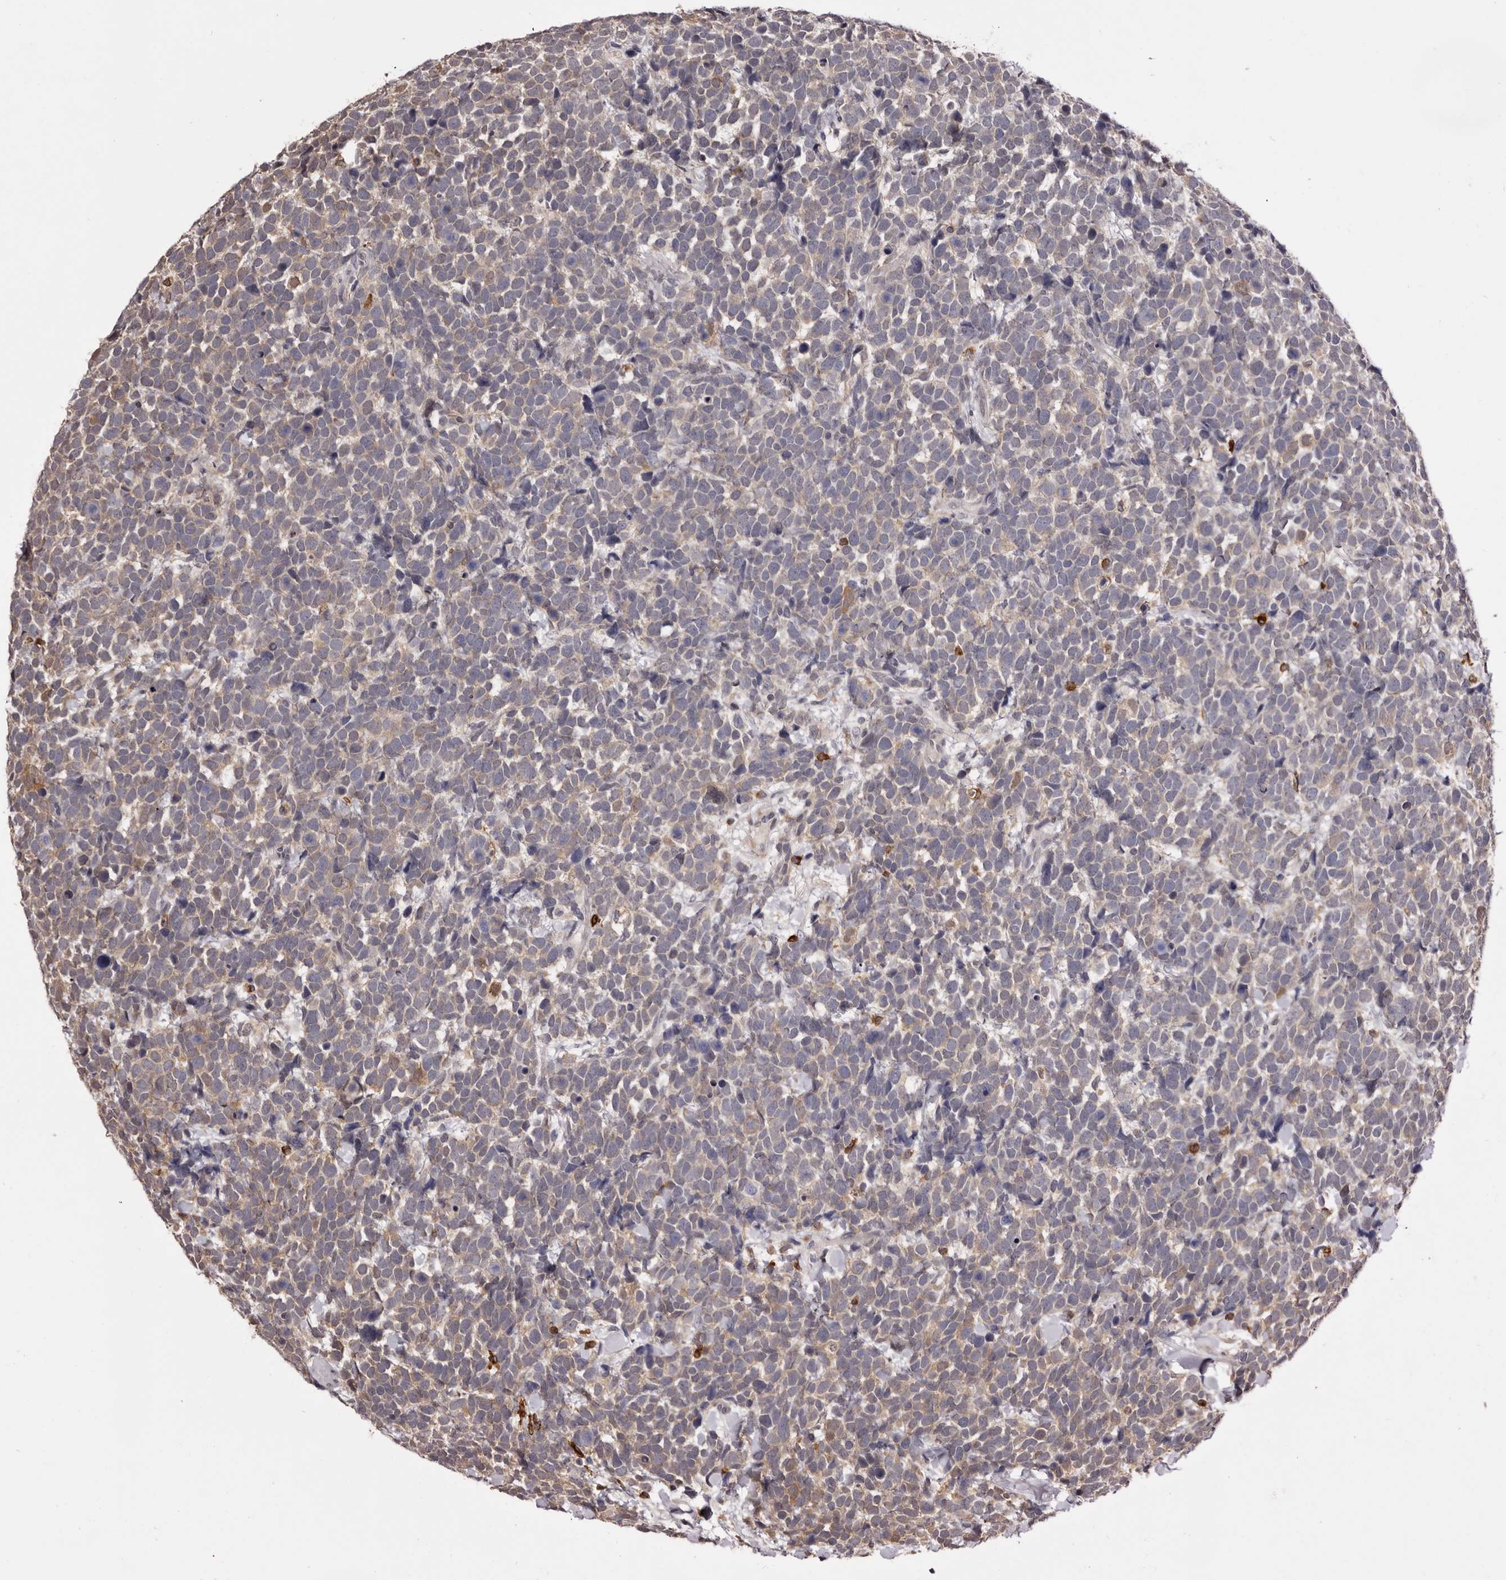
{"staining": {"intensity": "weak", "quantity": "25%-75%", "location": "cytoplasmic/membranous"}, "tissue": "urothelial cancer", "cell_type": "Tumor cells", "image_type": "cancer", "snomed": [{"axis": "morphology", "description": "Urothelial carcinoma, High grade"}, {"axis": "topography", "description": "Urinary bladder"}], "caption": "Urothelial cancer stained with a protein marker reveals weak staining in tumor cells.", "gene": "TNNI1", "patient": {"sex": "female", "age": 82}}